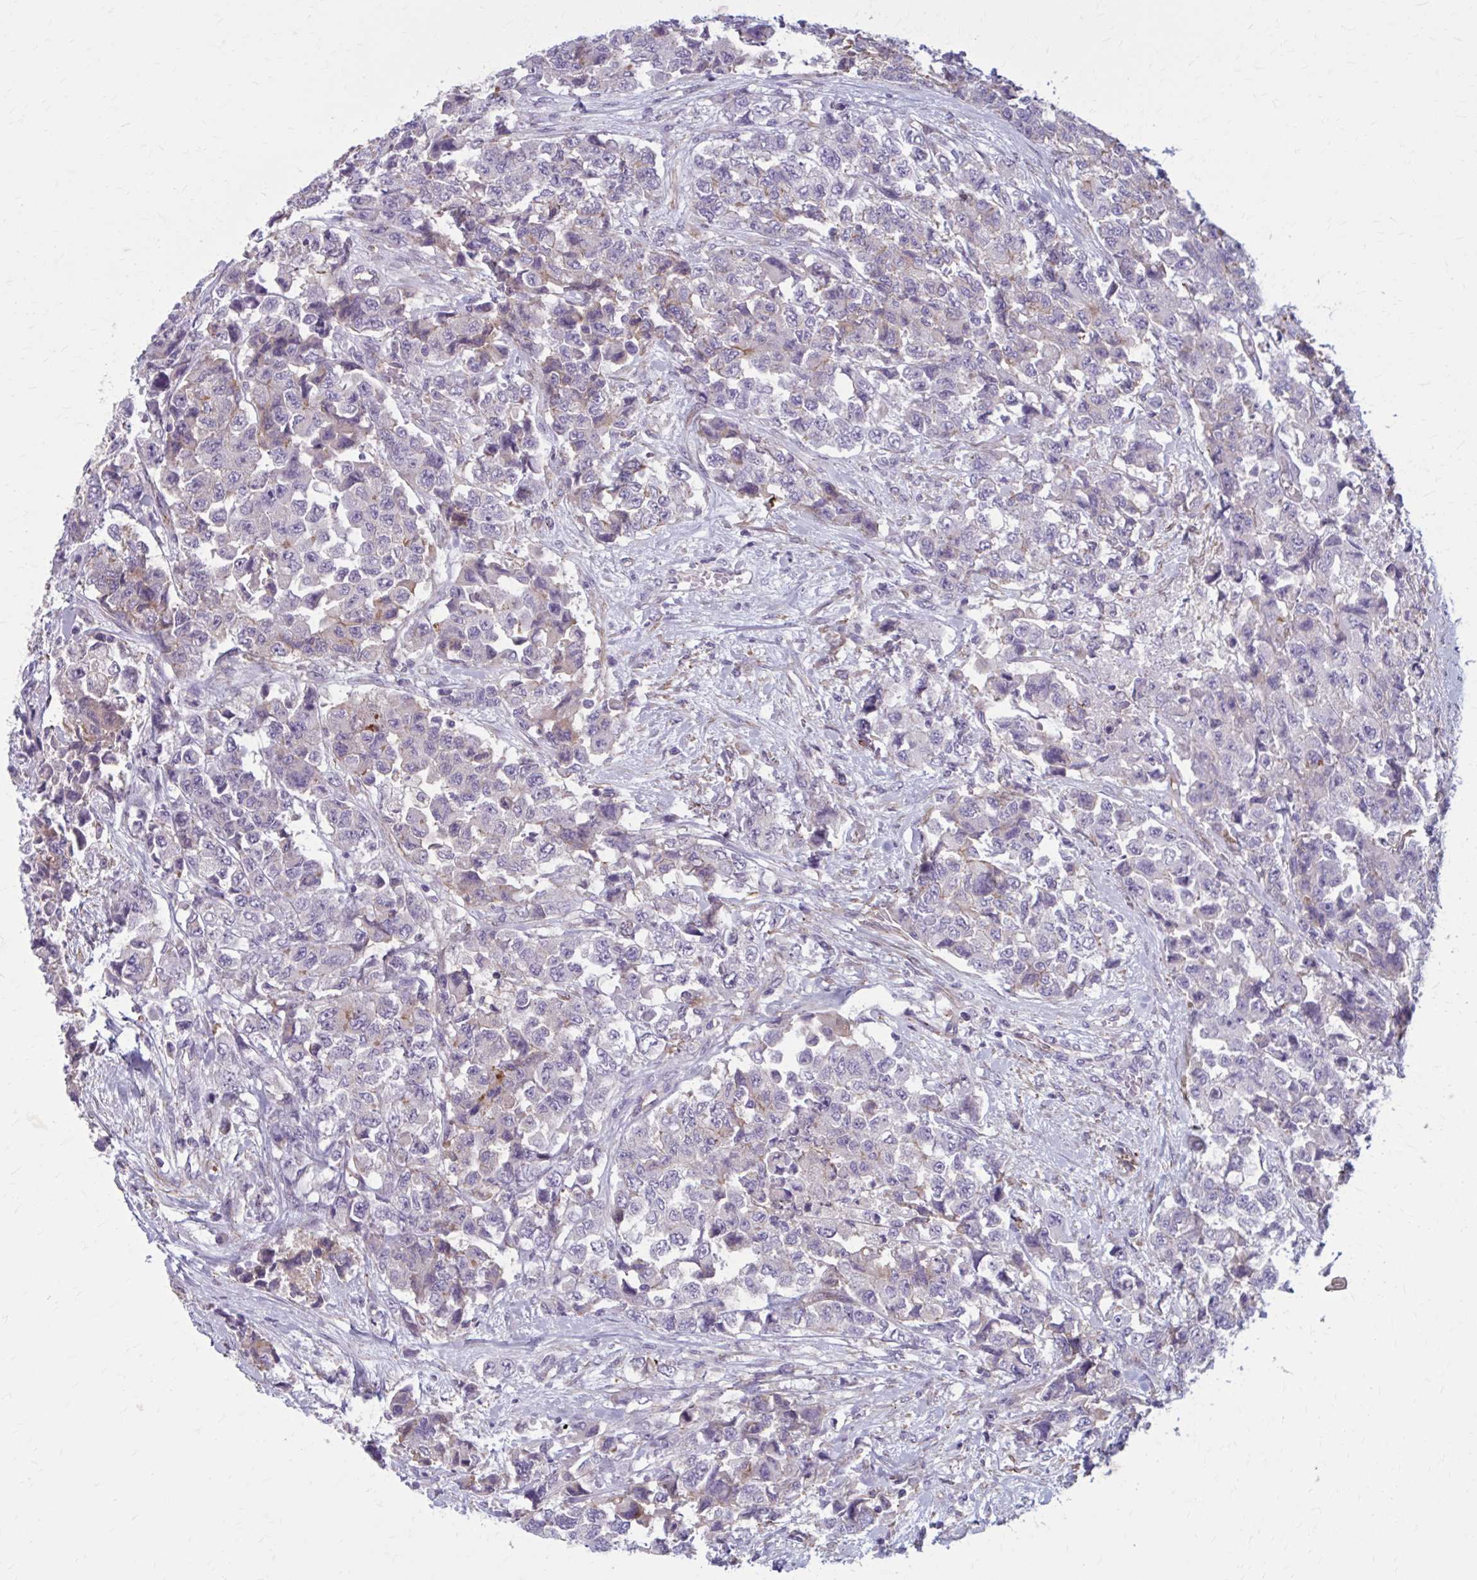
{"staining": {"intensity": "weak", "quantity": "<25%", "location": "cytoplasmic/membranous"}, "tissue": "urothelial cancer", "cell_type": "Tumor cells", "image_type": "cancer", "snomed": [{"axis": "morphology", "description": "Urothelial carcinoma, High grade"}, {"axis": "topography", "description": "Urinary bladder"}], "caption": "Immunohistochemical staining of human urothelial carcinoma (high-grade) demonstrates no significant expression in tumor cells.", "gene": "ZDHHC7", "patient": {"sex": "female", "age": 78}}